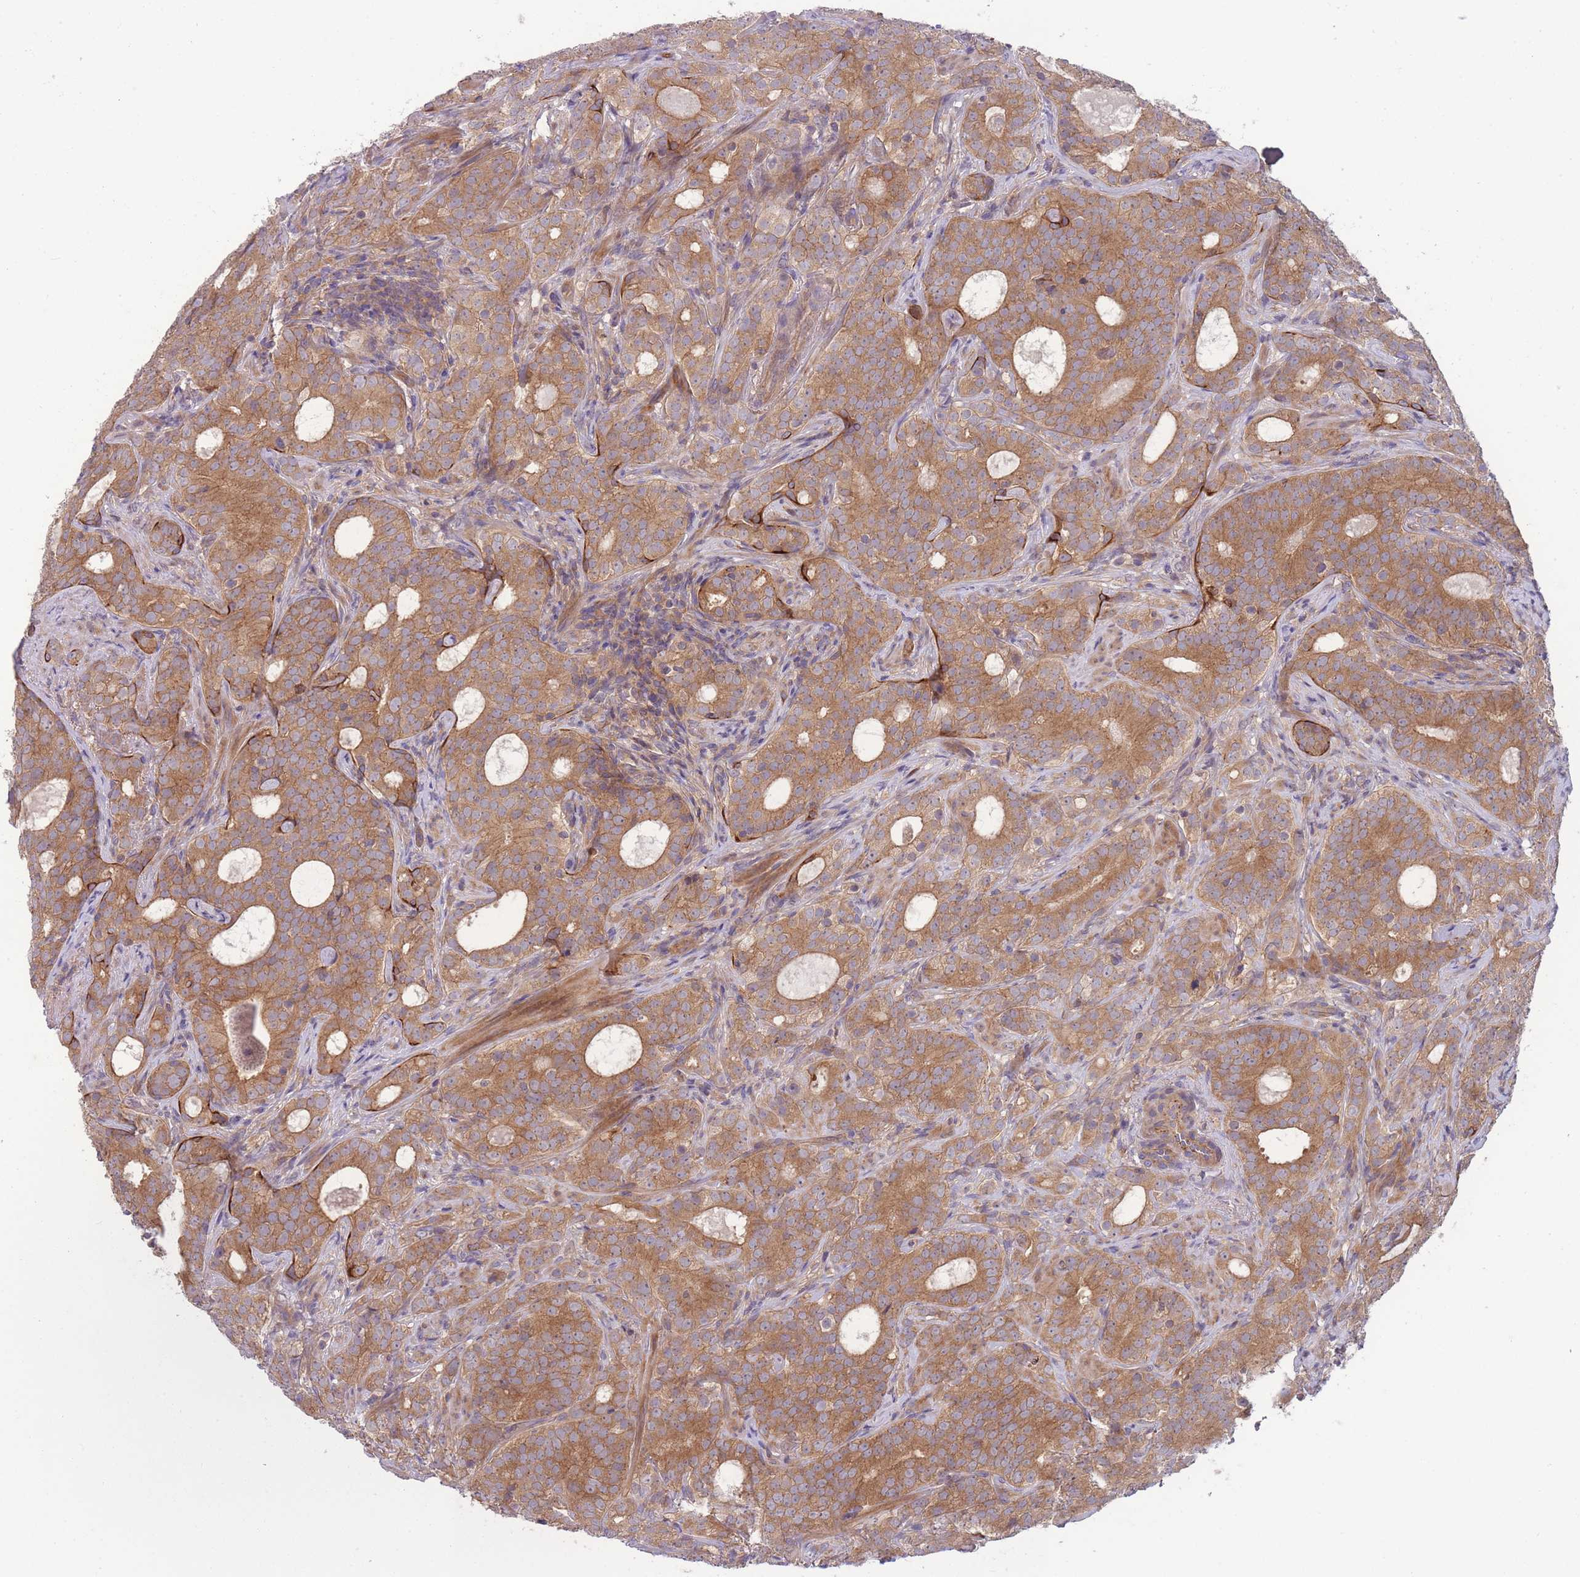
{"staining": {"intensity": "moderate", "quantity": ">75%", "location": "cytoplasmic/membranous"}, "tissue": "prostate cancer", "cell_type": "Tumor cells", "image_type": "cancer", "snomed": [{"axis": "morphology", "description": "Adenocarcinoma, High grade"}, {"axis": "topography", "description": "Prostate"}], "caption": "Immunohistochemical staining of human prostate cancer (adenocarcinoma (high-grade)) exhibits moderate cytoplasmic/membranous protein expression in about >75% of tumor cells. (Brightfield microscopy of DAB IHC at high magnification).", "gene": "PFDN6", "patient": {"sex": "male", "age": 64}}